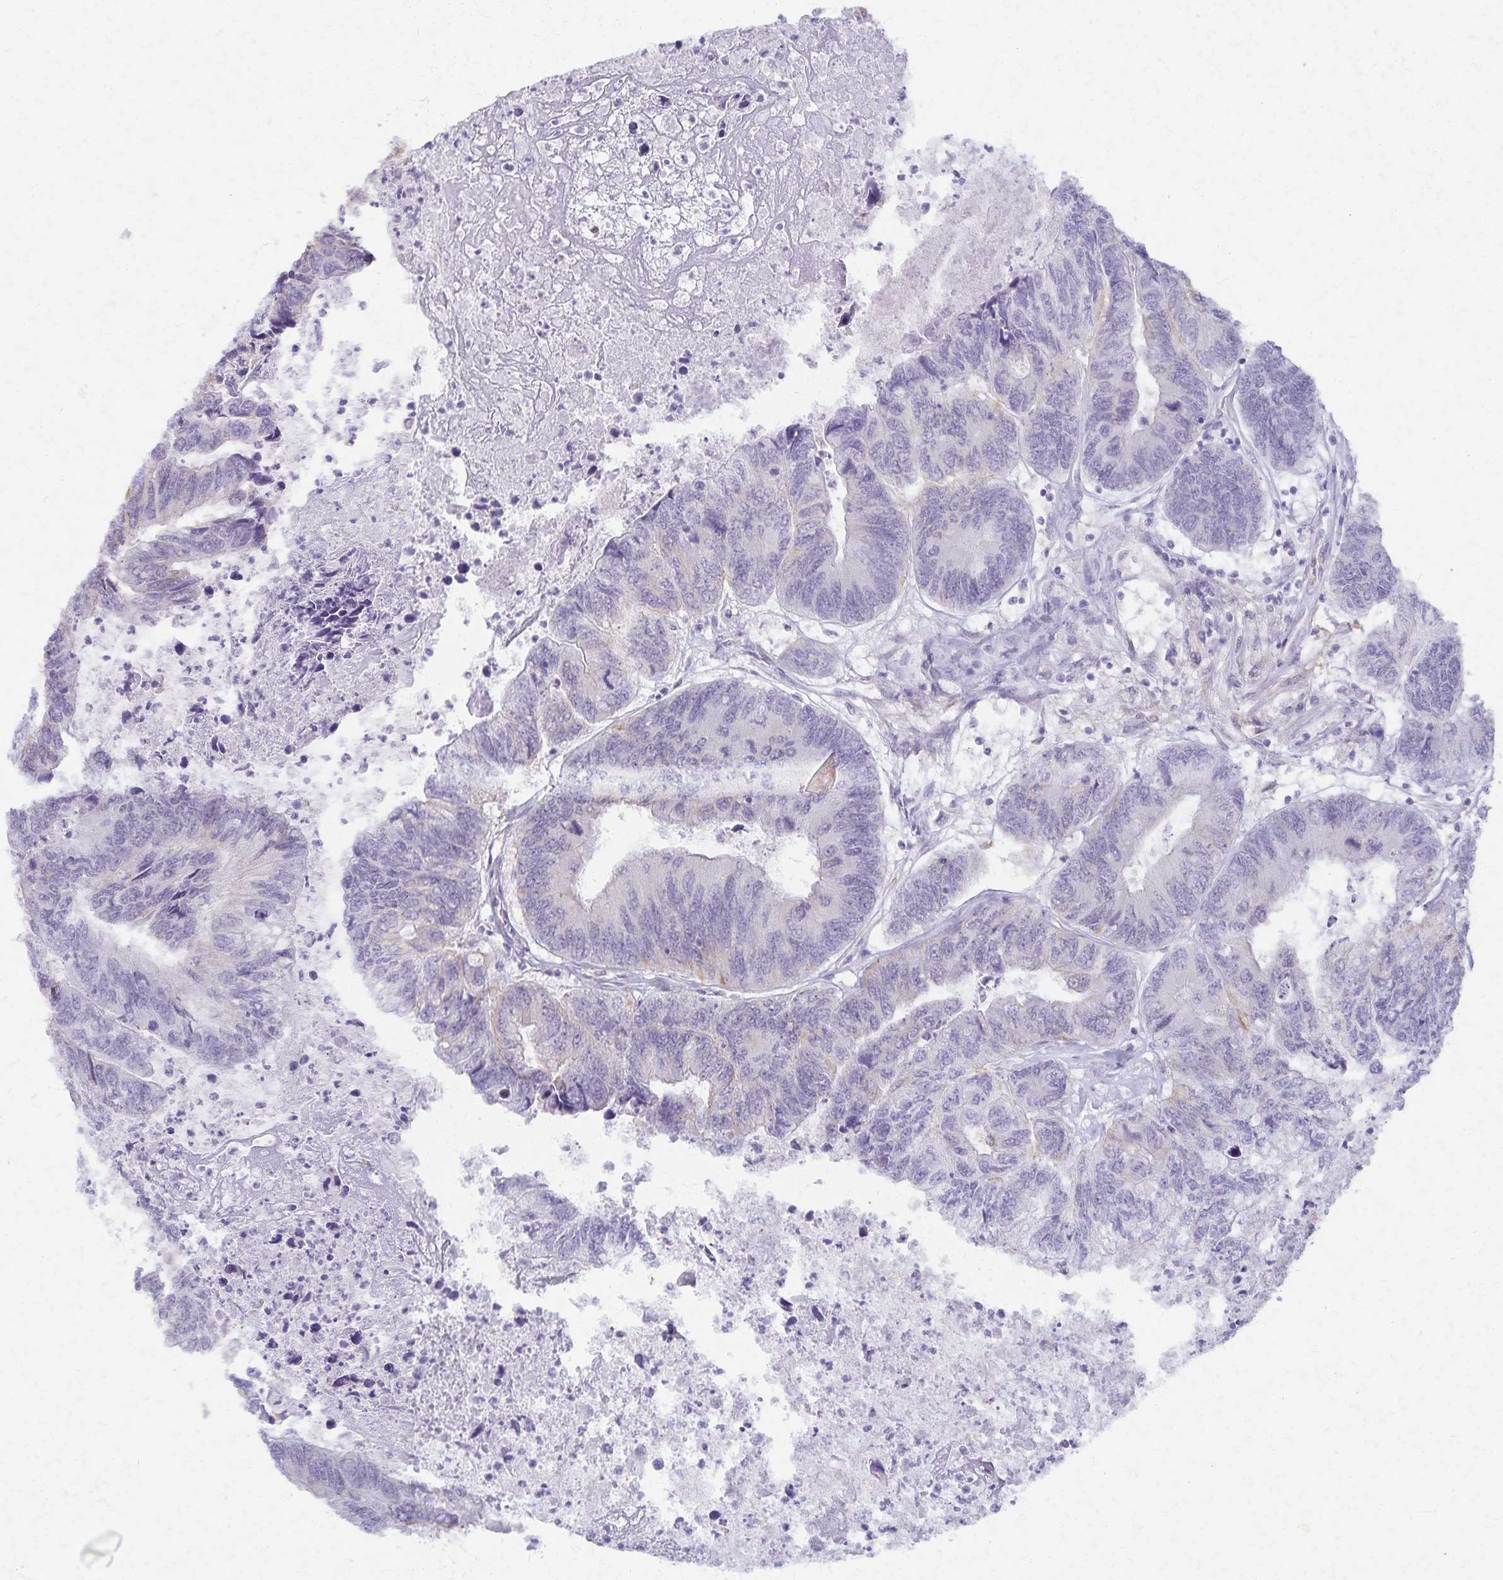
{"staining": {"intensity": "weak", "quantity": "<25%", "location": "cytoplasmic/membranous"}, "tissue": "colorectal cancer", "cell_type": "Tumor cells", "image_type": "cancer", "snomed": [{"axis": "morphology", "description": "Adenocarcinoma, NOS"}, {"axis": "topography", "description": "Colon"}], "caption": "Immunohistochemistry (IHC) of adenocarcinoma (colorectal) demonstrates no expression in tumor cells.", "gene": "KISS1", "patient": {"sex": "female", "age": 67}}